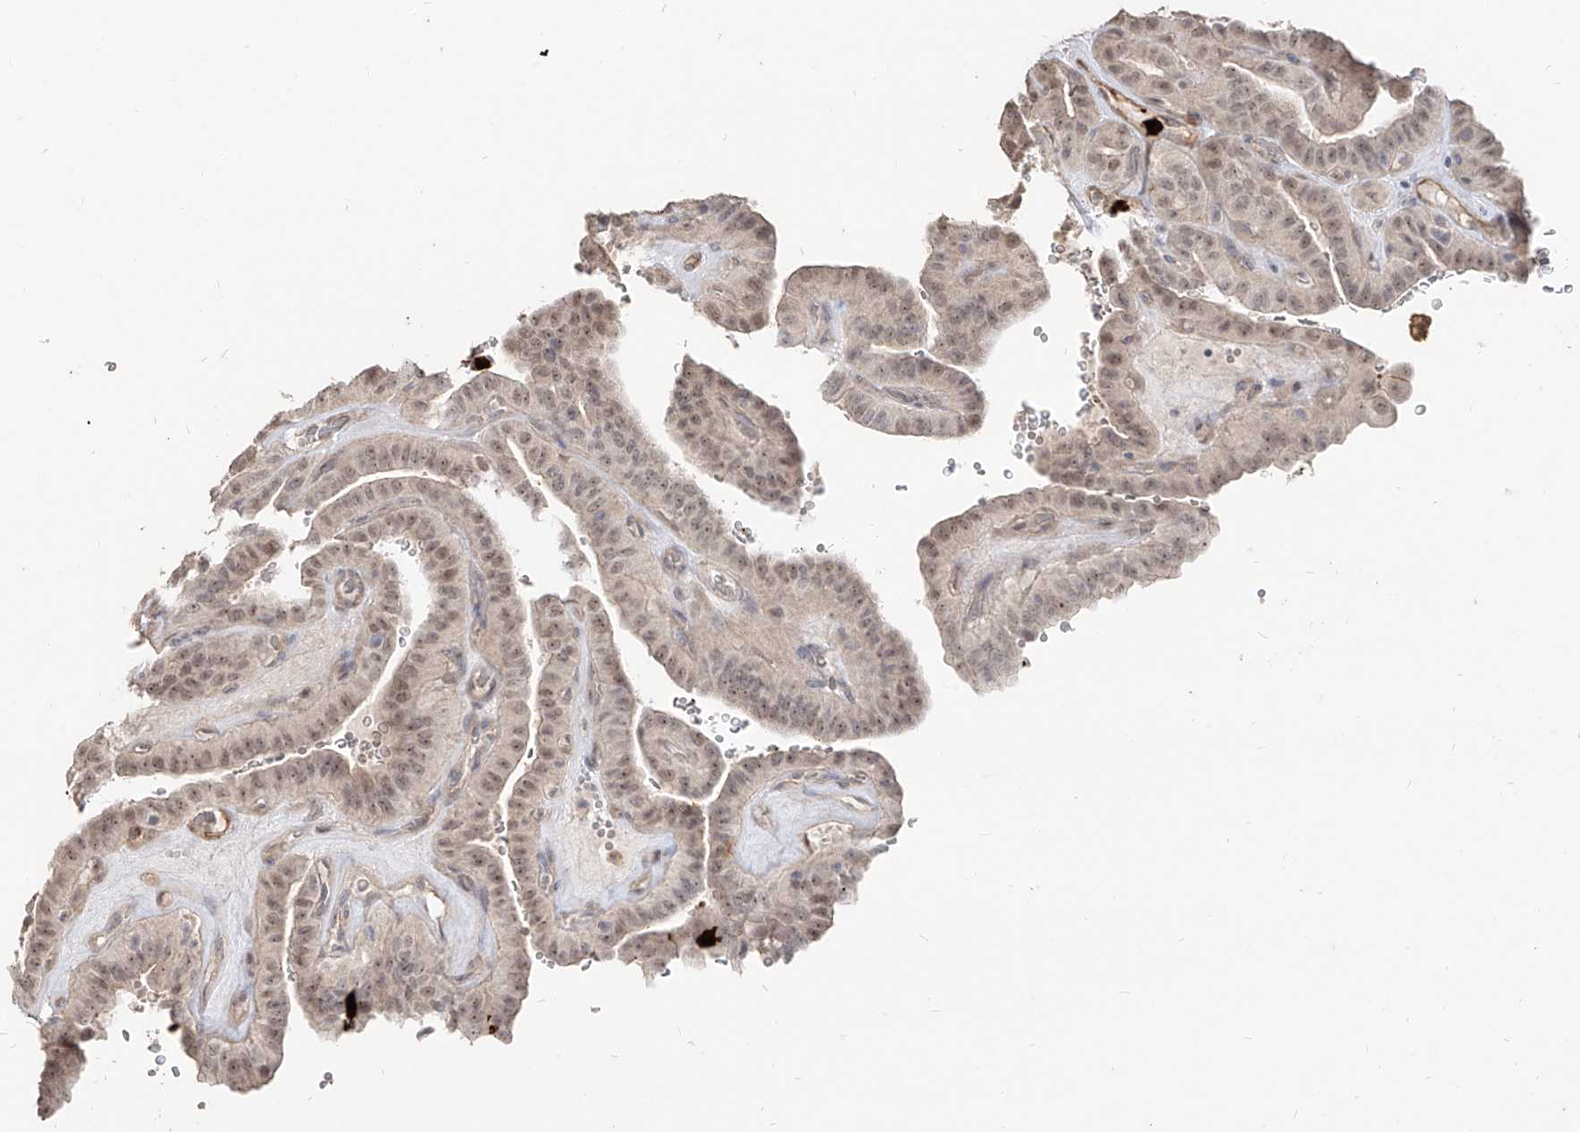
{"staining": {"intensity": "weak", "quantity": ">75%", "location": "nuclear"}, "tissue": "thyroid cancer", "cell_type": "Tumor cells", "image_type": "cancer", "snomed": [{"axis": "morphology", "description": "Papillary adenocarcinoma, NOS"}, {"axis": "topography", "description": "Thyroid gland"}], "caption": "Immunohistochemical staining of human thyroid papillary adenocarcinoma displays low levels of weak nuclear positivity in approximately >75% of tumor cells.", "gene": "ZNF227", "patient": {"sex": "male", "age": 77}}